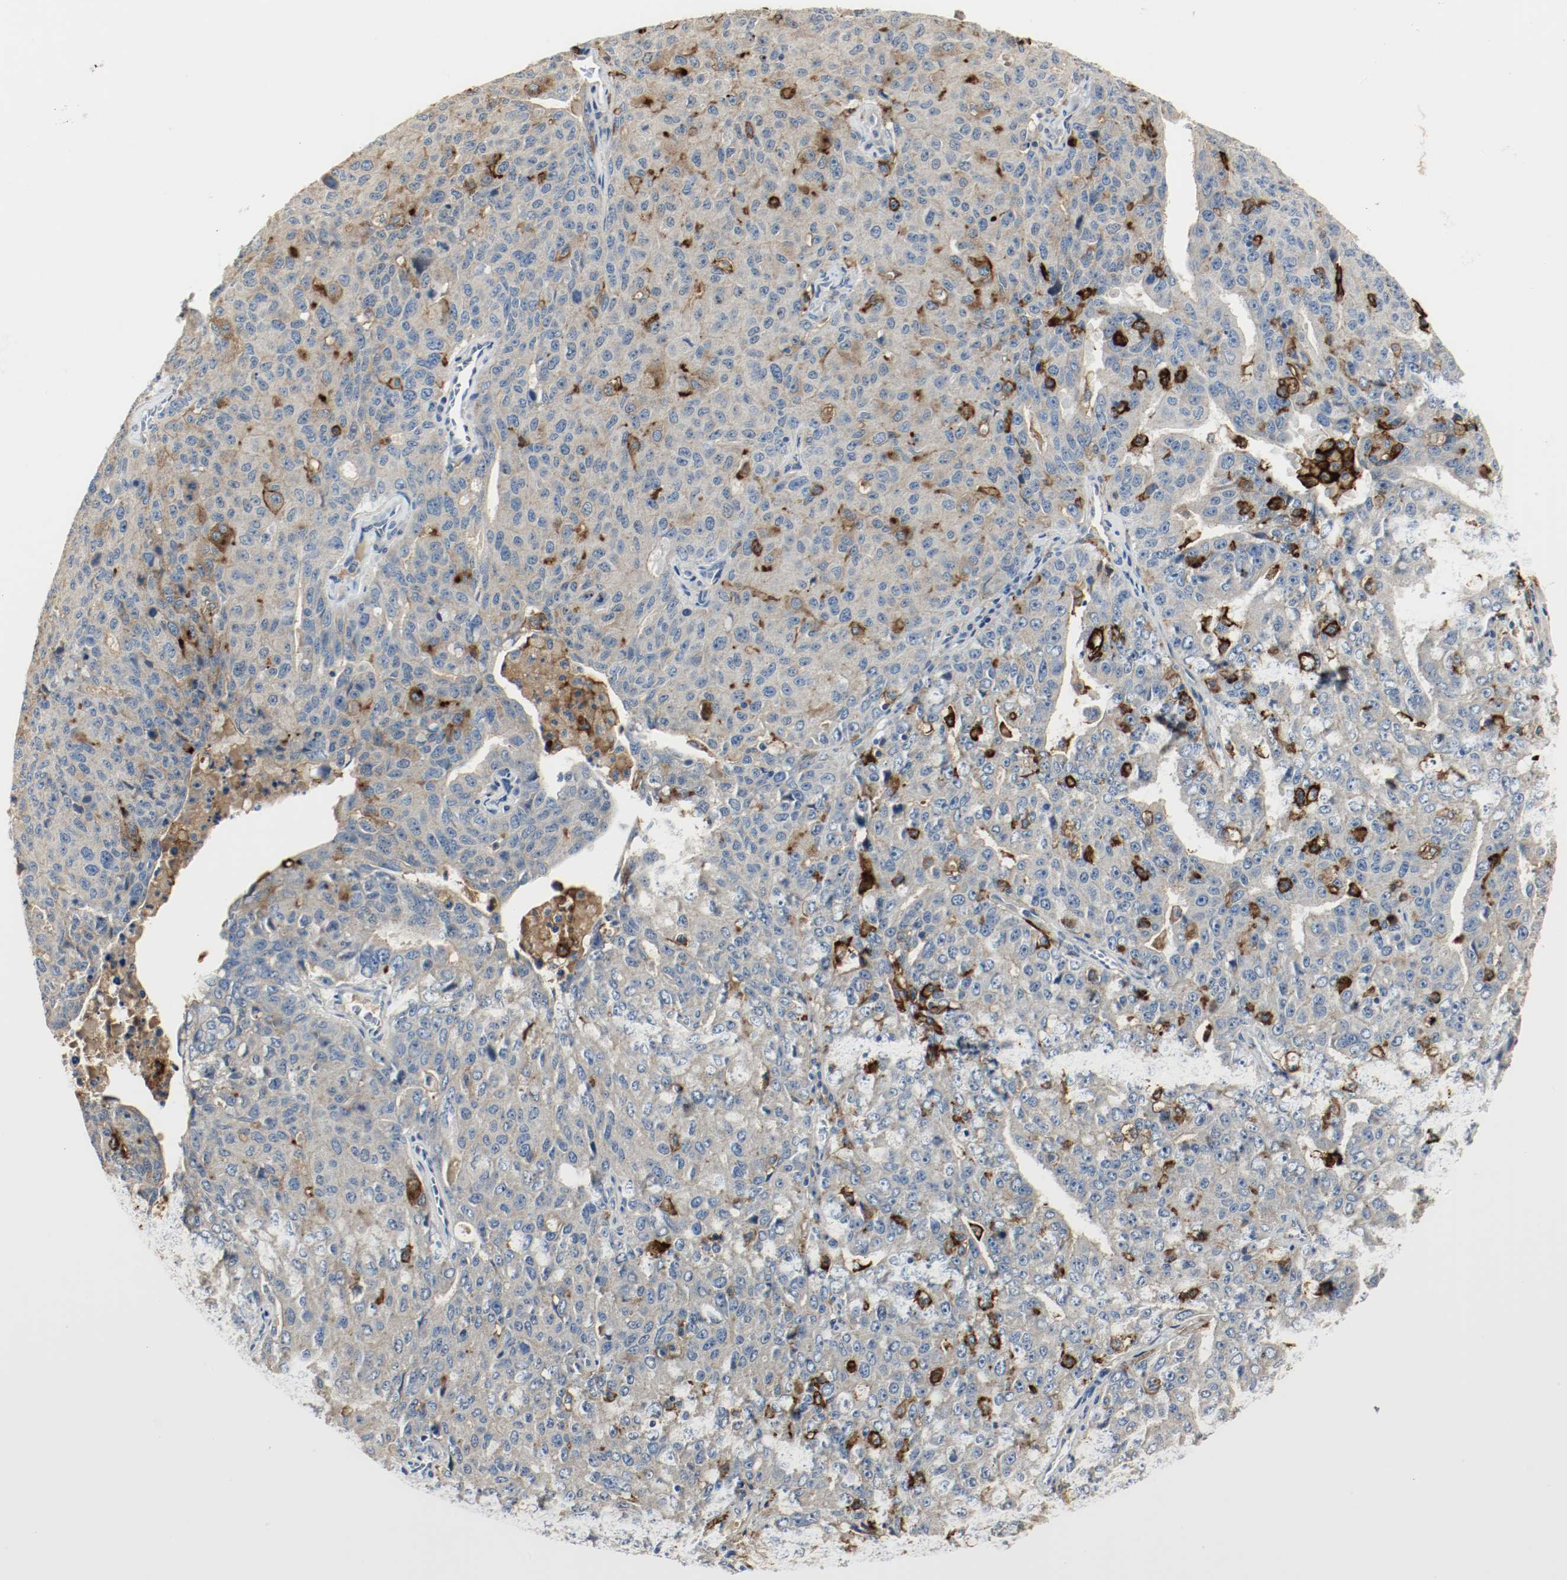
{"staining": {"intensity": "negative", "quantity": "none", "location": "none"}, "tissue": "ovarian cancer", "cell_type": "Tumor cells", "image_type": "cancer", "snomed": [{"axis": "morphology", "description": "Carcinoma, endometroid"}, {"axis": "topography", "description": "Ovary"}], "caption": "Histopathology image shows no significant protein positivity in tumor cells of ovarian endometroid carcinoma.", "gene": "MELTF", "patient": {"sex": "female", "age": 62}}